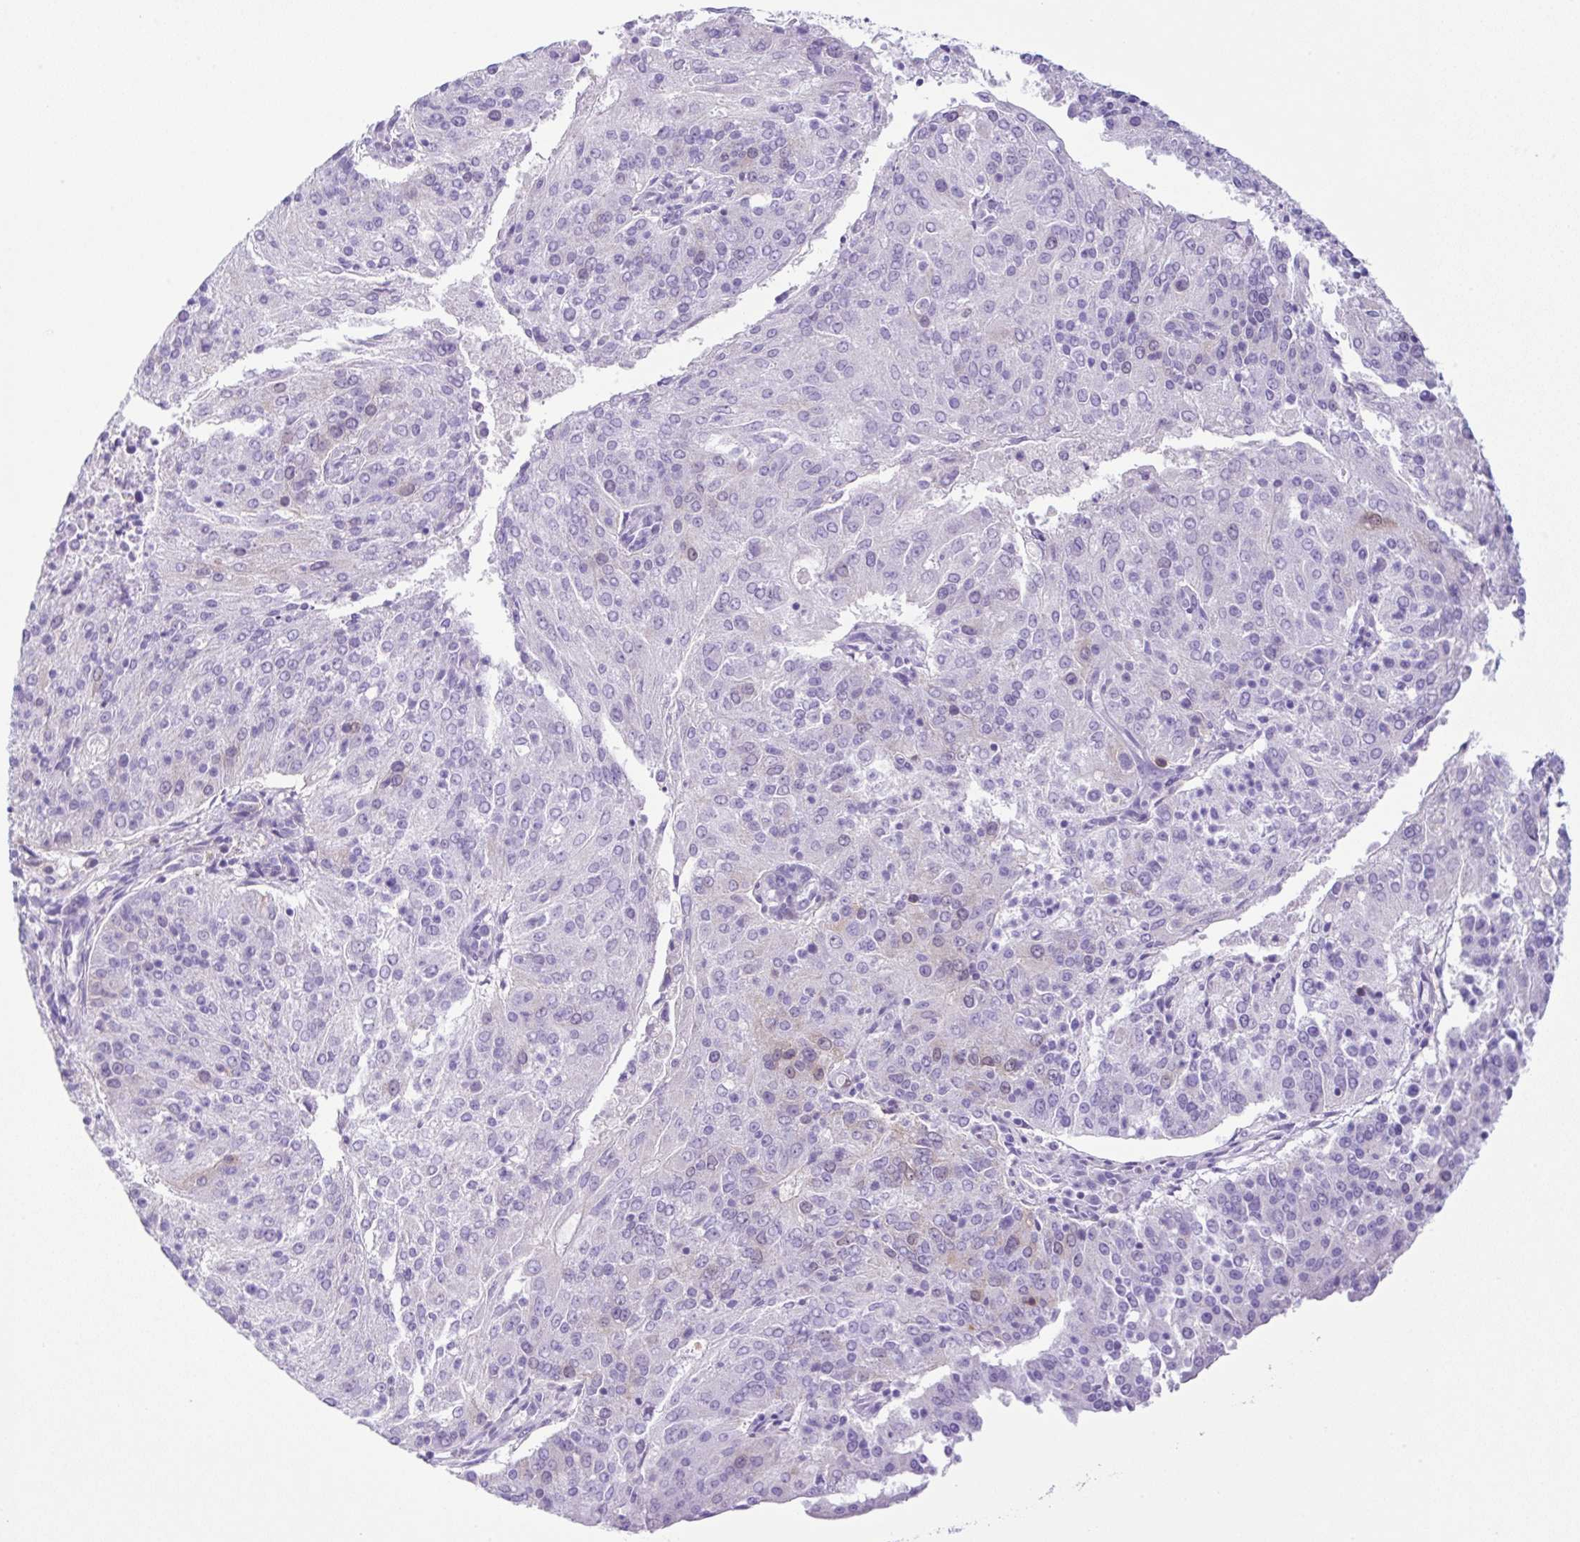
{"staining": {"intensity": "negative", "quantity": "none", "location": "none"}, "tissue": "endometrial cancer", "cell_type": "Tumor cells", "image_type": "cancer", "snomed": [{"axis": "morphology", "description": "Adenocarcinoma, NOS"}, {"axis": "topography", "description": "Endometrium"}], "caption": "There is no significant expression in tumor cells of endometrial cancer (adenocarcinoma). (DAB (3,3'-diaminobenzidine) immunohistochemistry with hematoxylin counter stain).", "gene": "RRM2", "patient": {"sex": "female", "age": 82}}